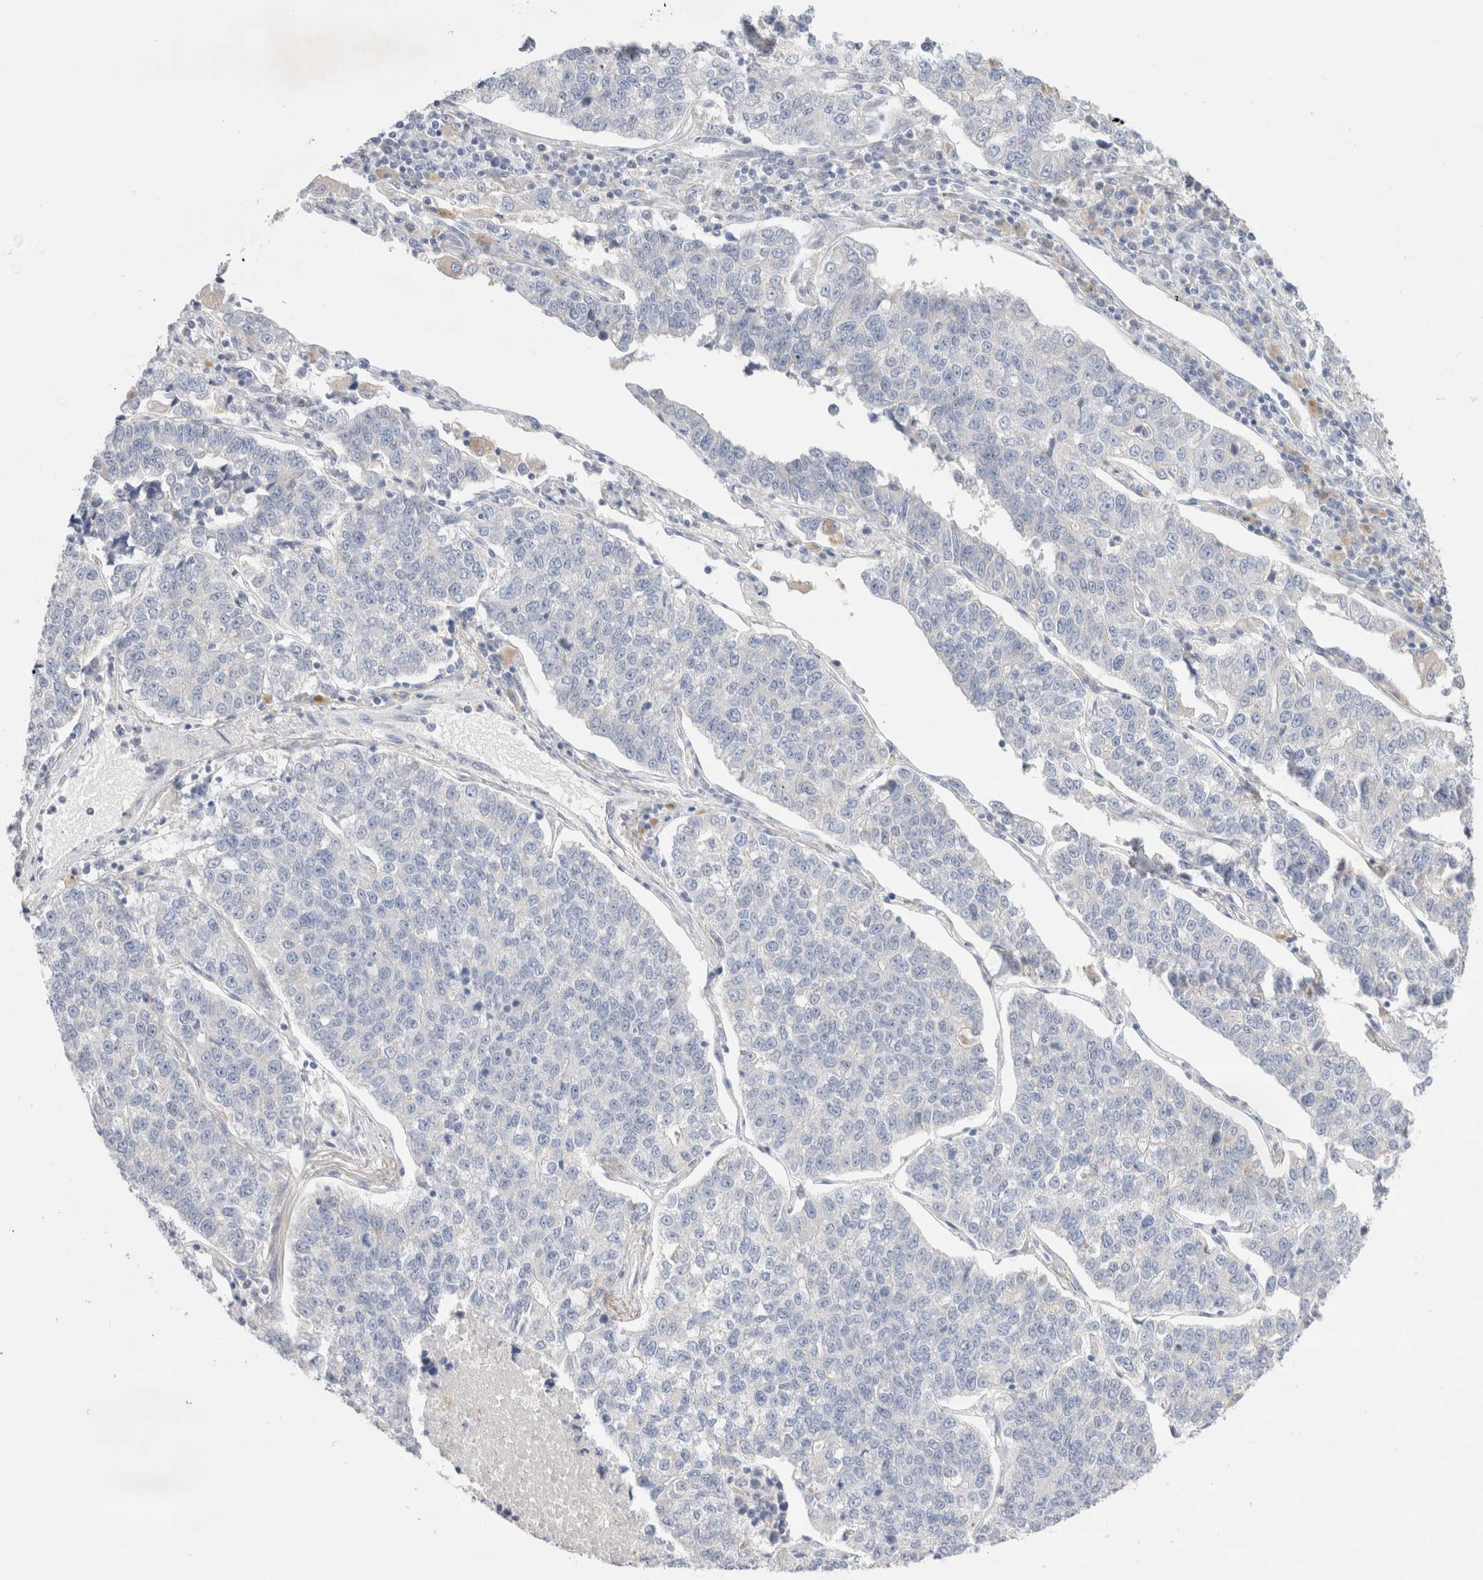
{"staining": {"intensity": "negative", "quantity": "none", "location": "none"}, "tissue": "lung cancer", "cell_type": "Tumor cells", "image_type": "cancer", "snomed": [{"axis": "morphology", "description": "Adenocarcinoma, NOS"}, {"axis": "topography", "description": "Lung"}], "caption": "IHC micrograph of human lung cancer stained for a protein (brown), which reveals no expression in tumor cells.", "gene": "SPATA20", "patient": {"sex": "male", "age": 49}}